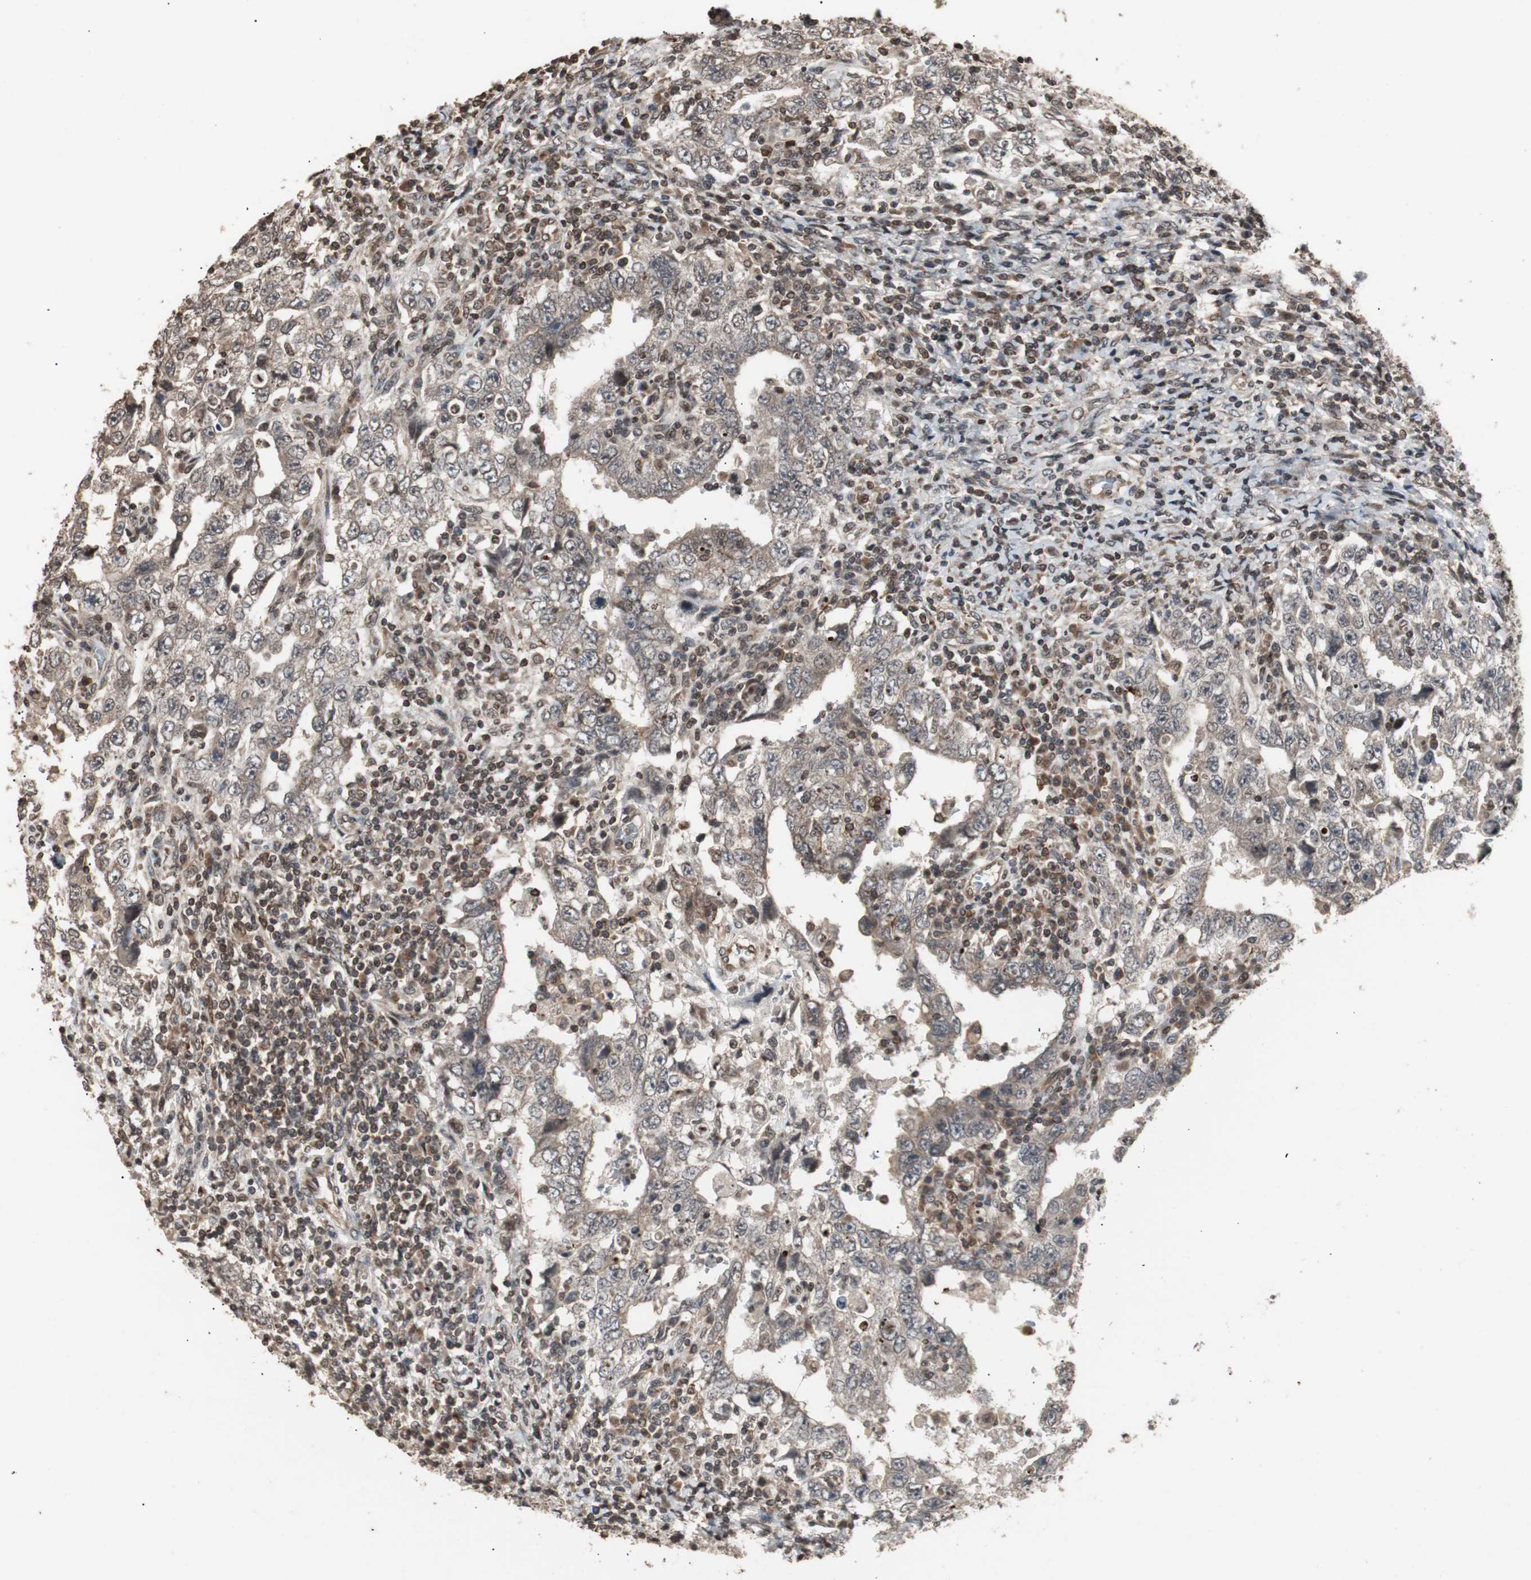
{"staining": {"intensity": "weak", "quantity": "<25%", "location": "cytoplasmic/membranous"}, "tissue": "testis cancer", "cell_type": "Tumor cells", "image_type": "cancer", "snomed": [{"axis": "morphology", "description": "Carcinoma, Embryonal, NOS"}, {"axis": "topography", "description": "Testis"}], "caption": "Immunohistochemistry image of neoplastic tissue: testis cancer stained with DAB demonstrates no significant protein expression in tumor cells.", "gene": "ZFC3H1", "patient": {"sex": "male", "age": 26}}